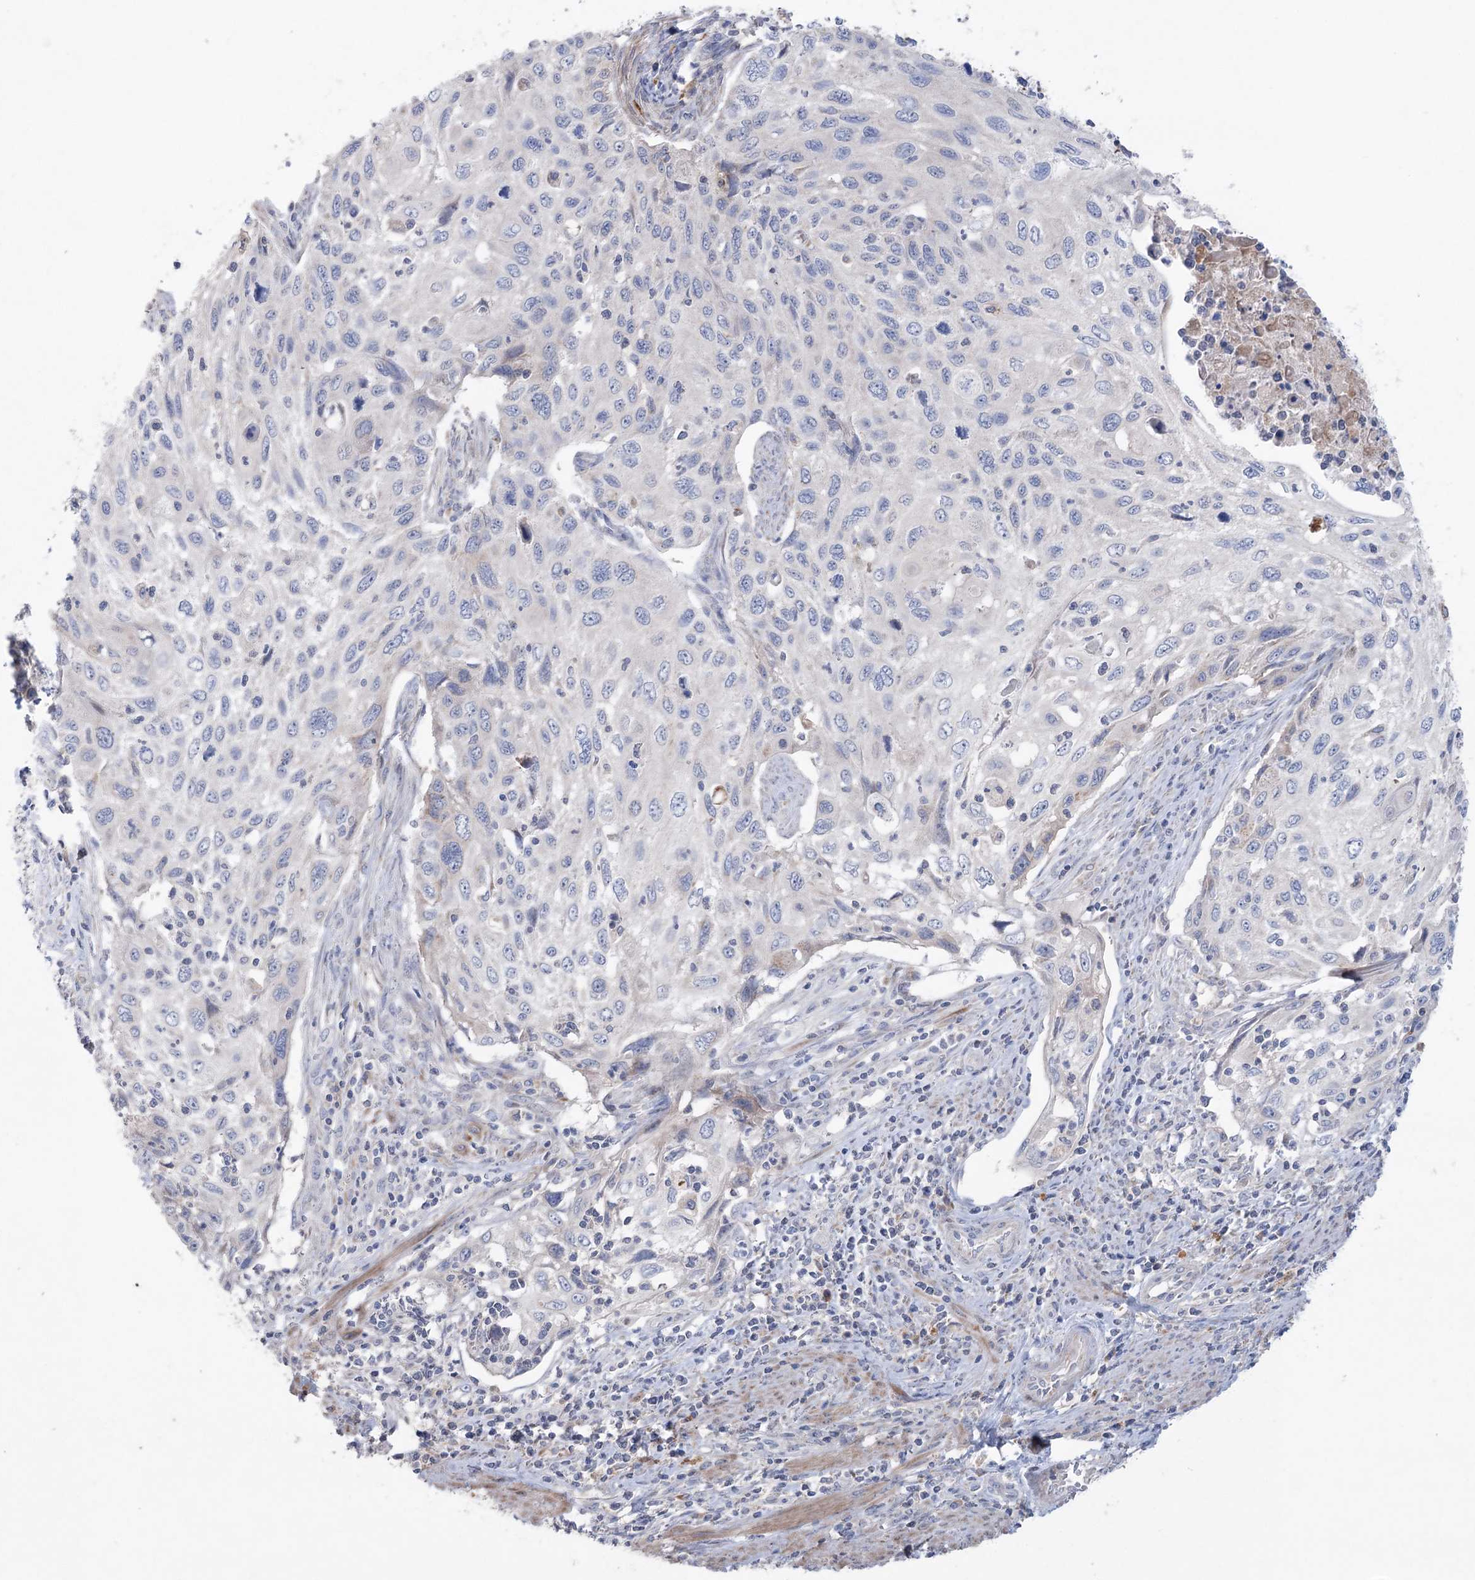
{"staining": {"intensity": "negative", "quantity": "none", "location": "none"}, "tissue": "cervical cancer", "cell_type": "Tumor cells", "image_type": "cancer", "snomed": [{"axis": "morphology", "description": "Squamous cell carcinoma, NOS"}, {"axis": "topography", "description": "Cervix"}], "caption": "This is an immunohistochemistry photomicrograph of human squamous cell carcinoma (cervical). There is no staining in tumor cells.", "gene": "MTCH2", "patient": {"sex": "female", "age": 70}}